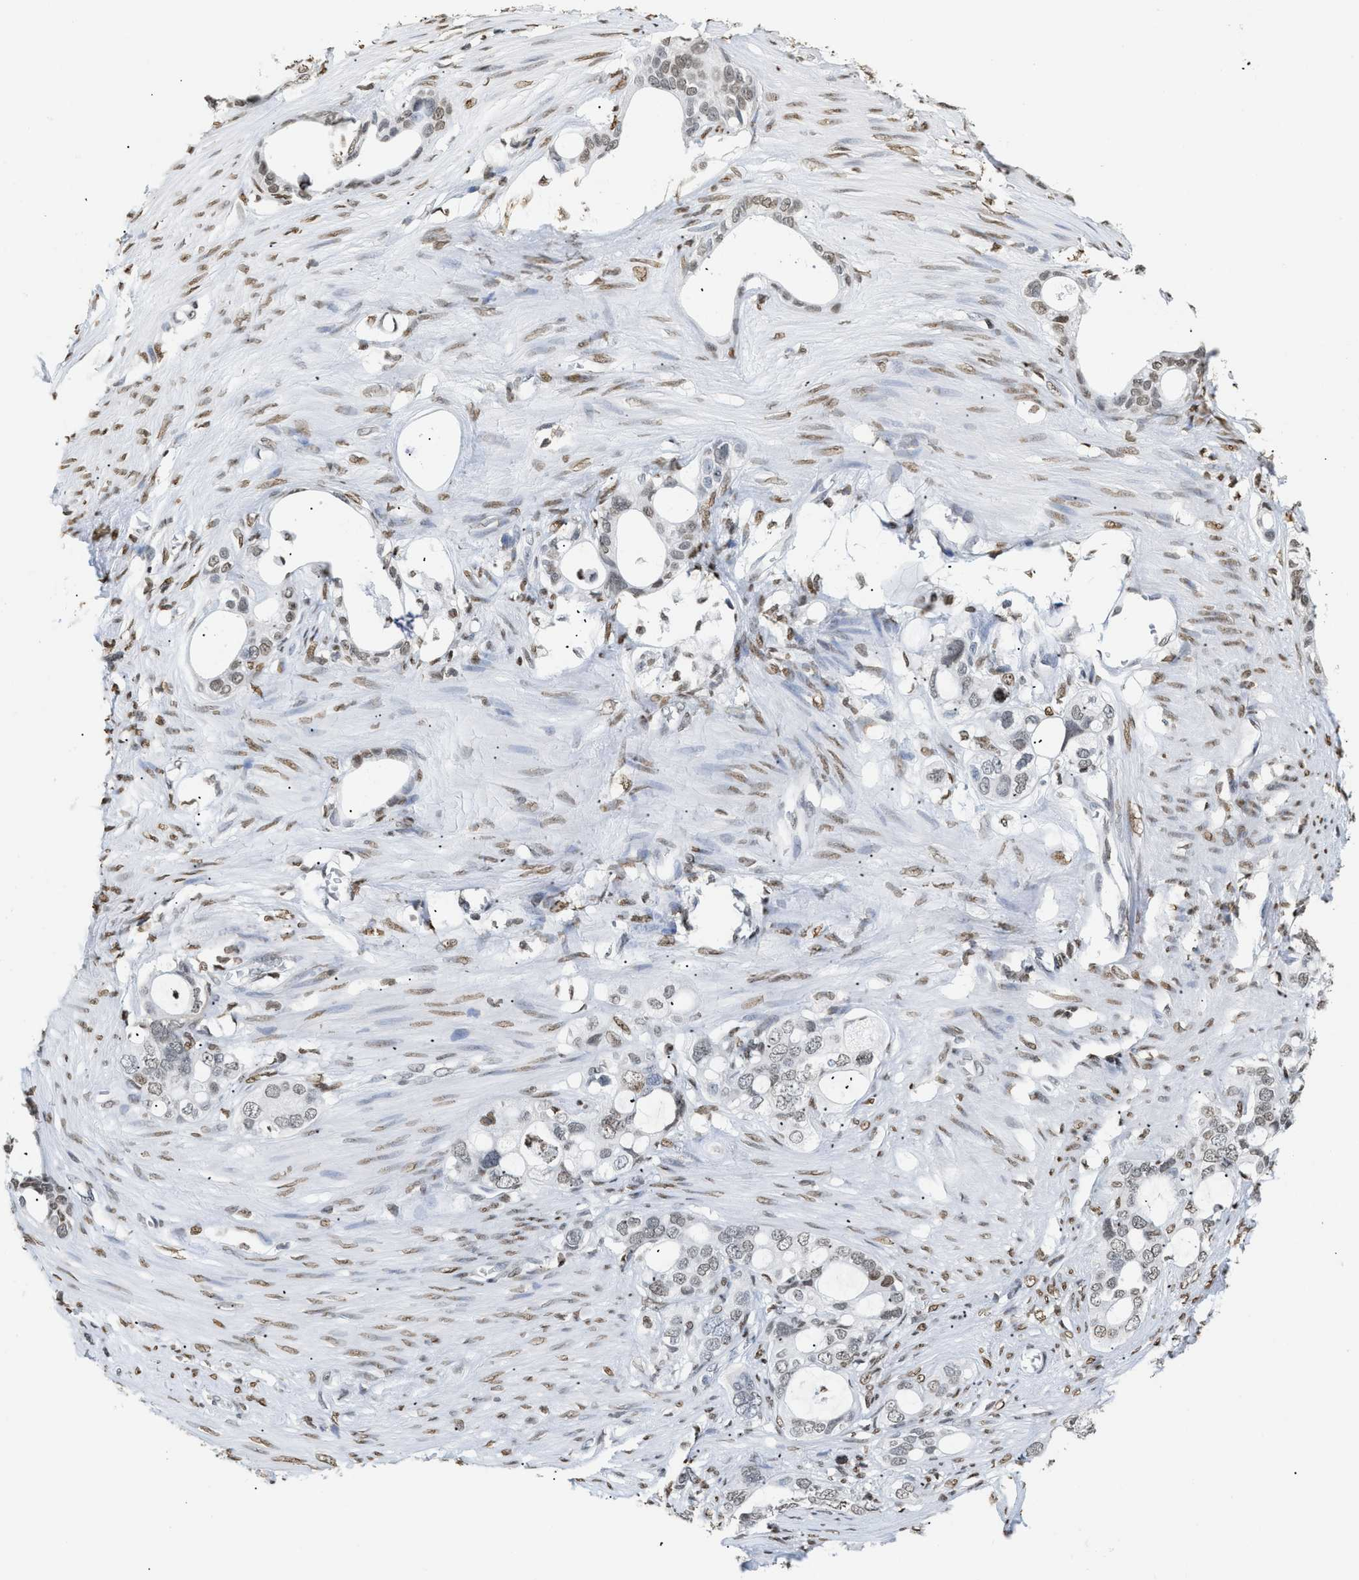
{"staining": {"intensity": "moderate", "quantity": ">75%", "location": "nuclear"}, "tissue": "stomach cancer", "cell_type": "Tumor cells", "image_type": "cancer", "snomed": [{"axis": "morphology", "description": "Adenocarcinoma, NOS"}, {"axis": "topography", "description": "Stomach"}], "caption": "Human stomach cancer stained with a protein marker demonstrates moderate staining in tumor cells.", "gene": "HMGN2", "patient": {"sex": "female", "age": 75}}